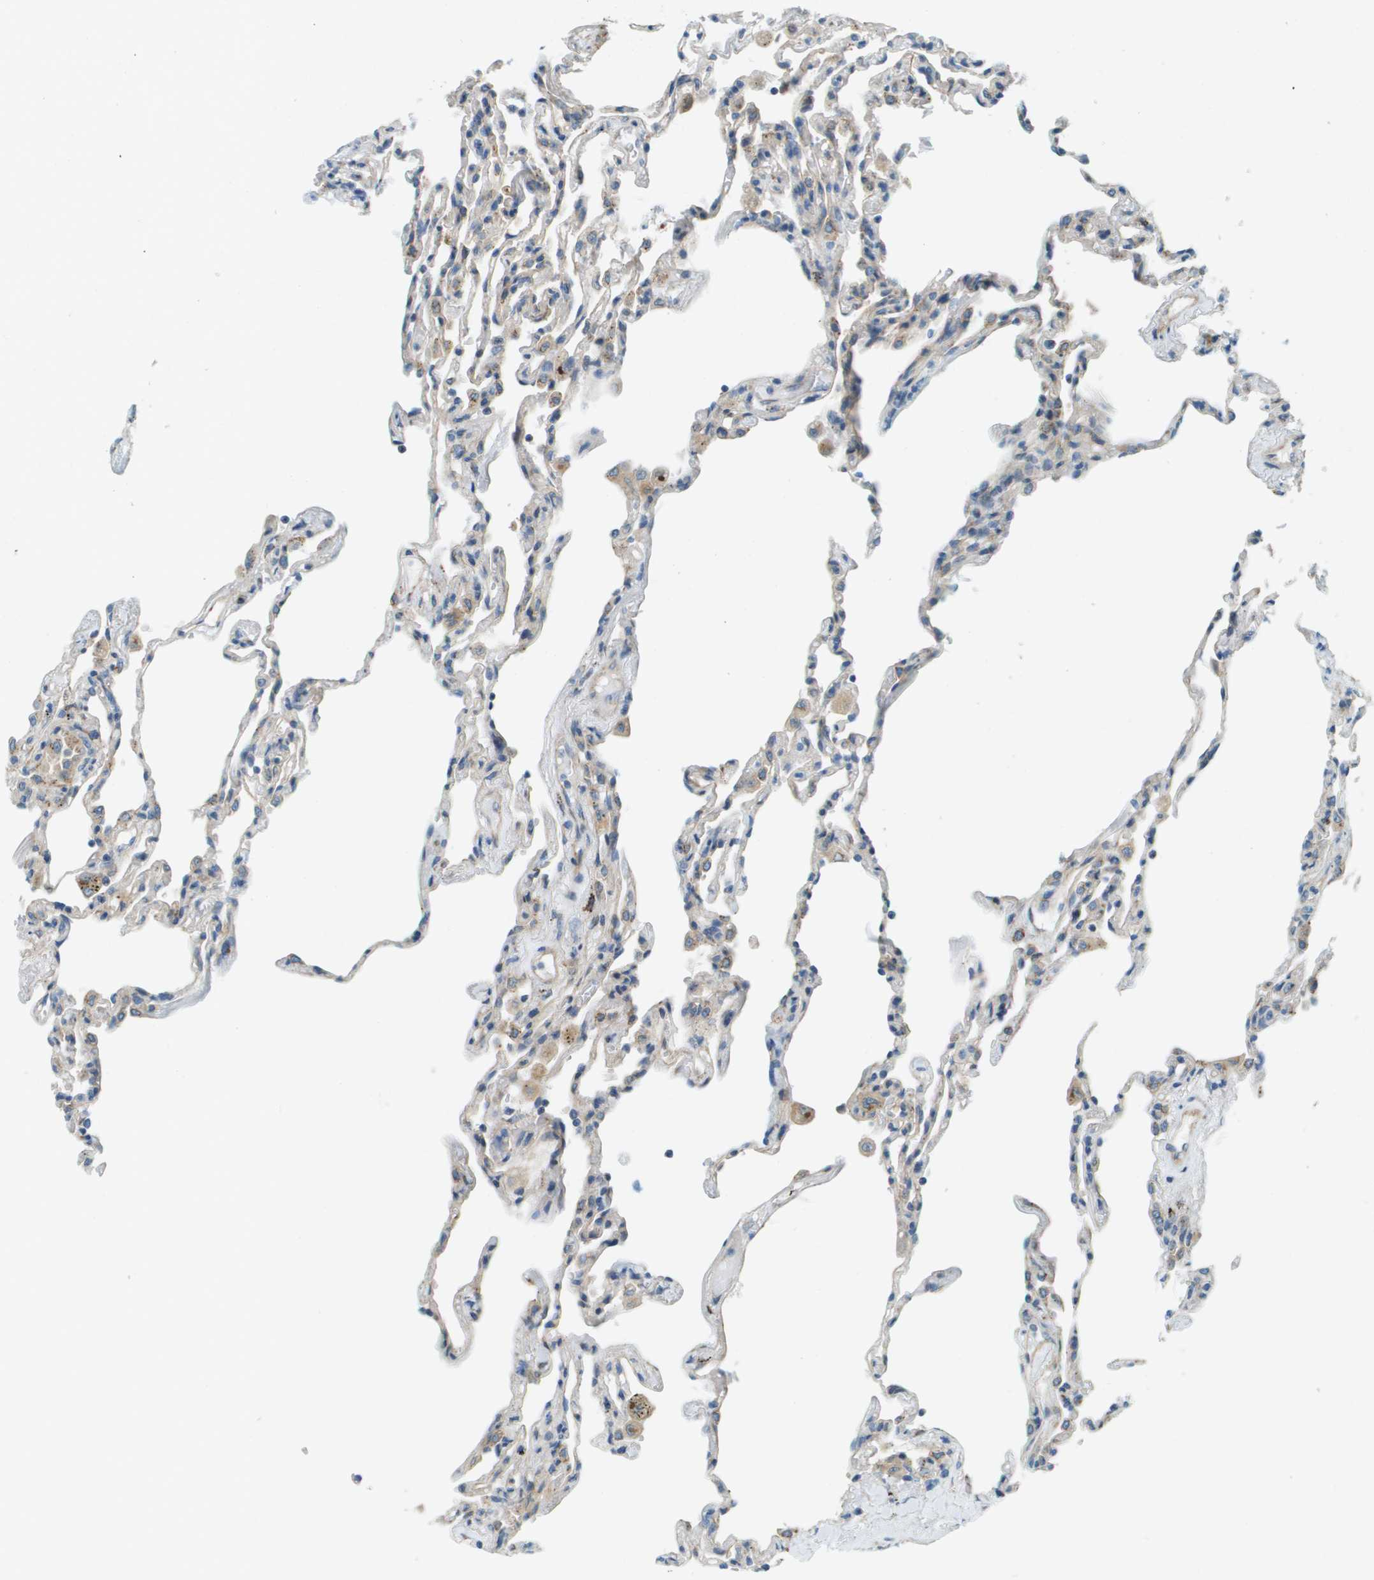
{"staining": {"intensity": "moderate", "quantity": "<25%", "location": "cytoplasmic/membranous"}, "tissue": "lung", "cell_type": "Alveolar cells", "image_type": "normal", "snomed": [{"axis": "morphology", "description": "Normal tissue, NOS"}, {"axis": "topography", "description": "Lung"}], "caption": "Immunohistochemical staining of benign human lung demonstrates moderate cytoplasmic/membranous protein positivity in approximately <25% of alveolar cells.", "gene": "ACBD3", "patient": {"sex": "male", "age": 59}}